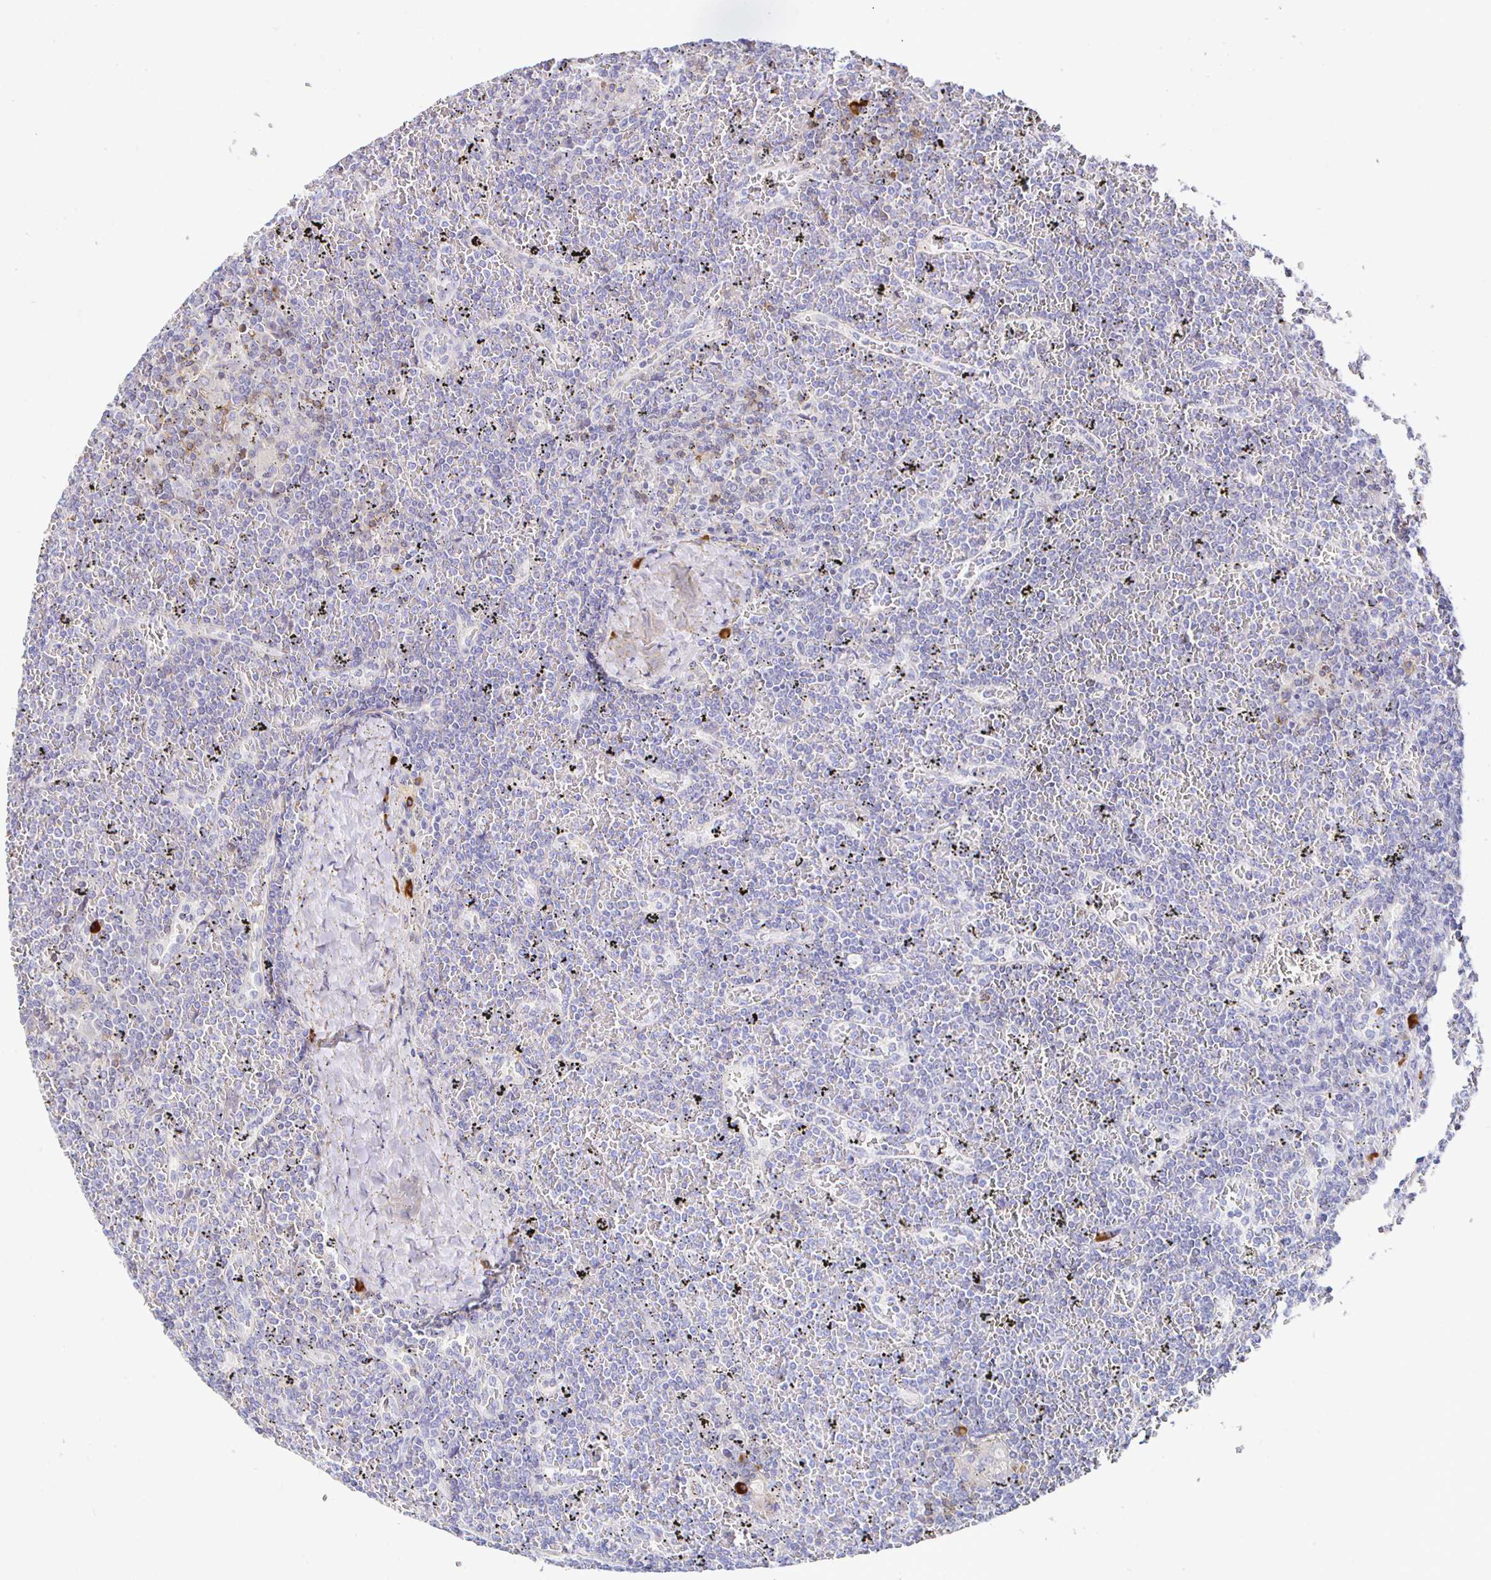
{"staining": {"intensity": "negative", "quantity": "none", "location": "none"}, "tissue": "lymphoma", "cell_type": "Tumor cells", "image_type": "cancer", "snomed": [{"axis": "morphology", "description": "Malignant lymphoma, non-Hodgkin's type, Low grade"}, {"axis": "topography", "description": "Spleen"}], "caption": "Immunohistochemistry micrograph of lymphoma stained for a protein (brown), which demonstrates no positivity in tumor cells.", "gene": "CXCR3", "patient": {"sex": "female", "age": 19}}